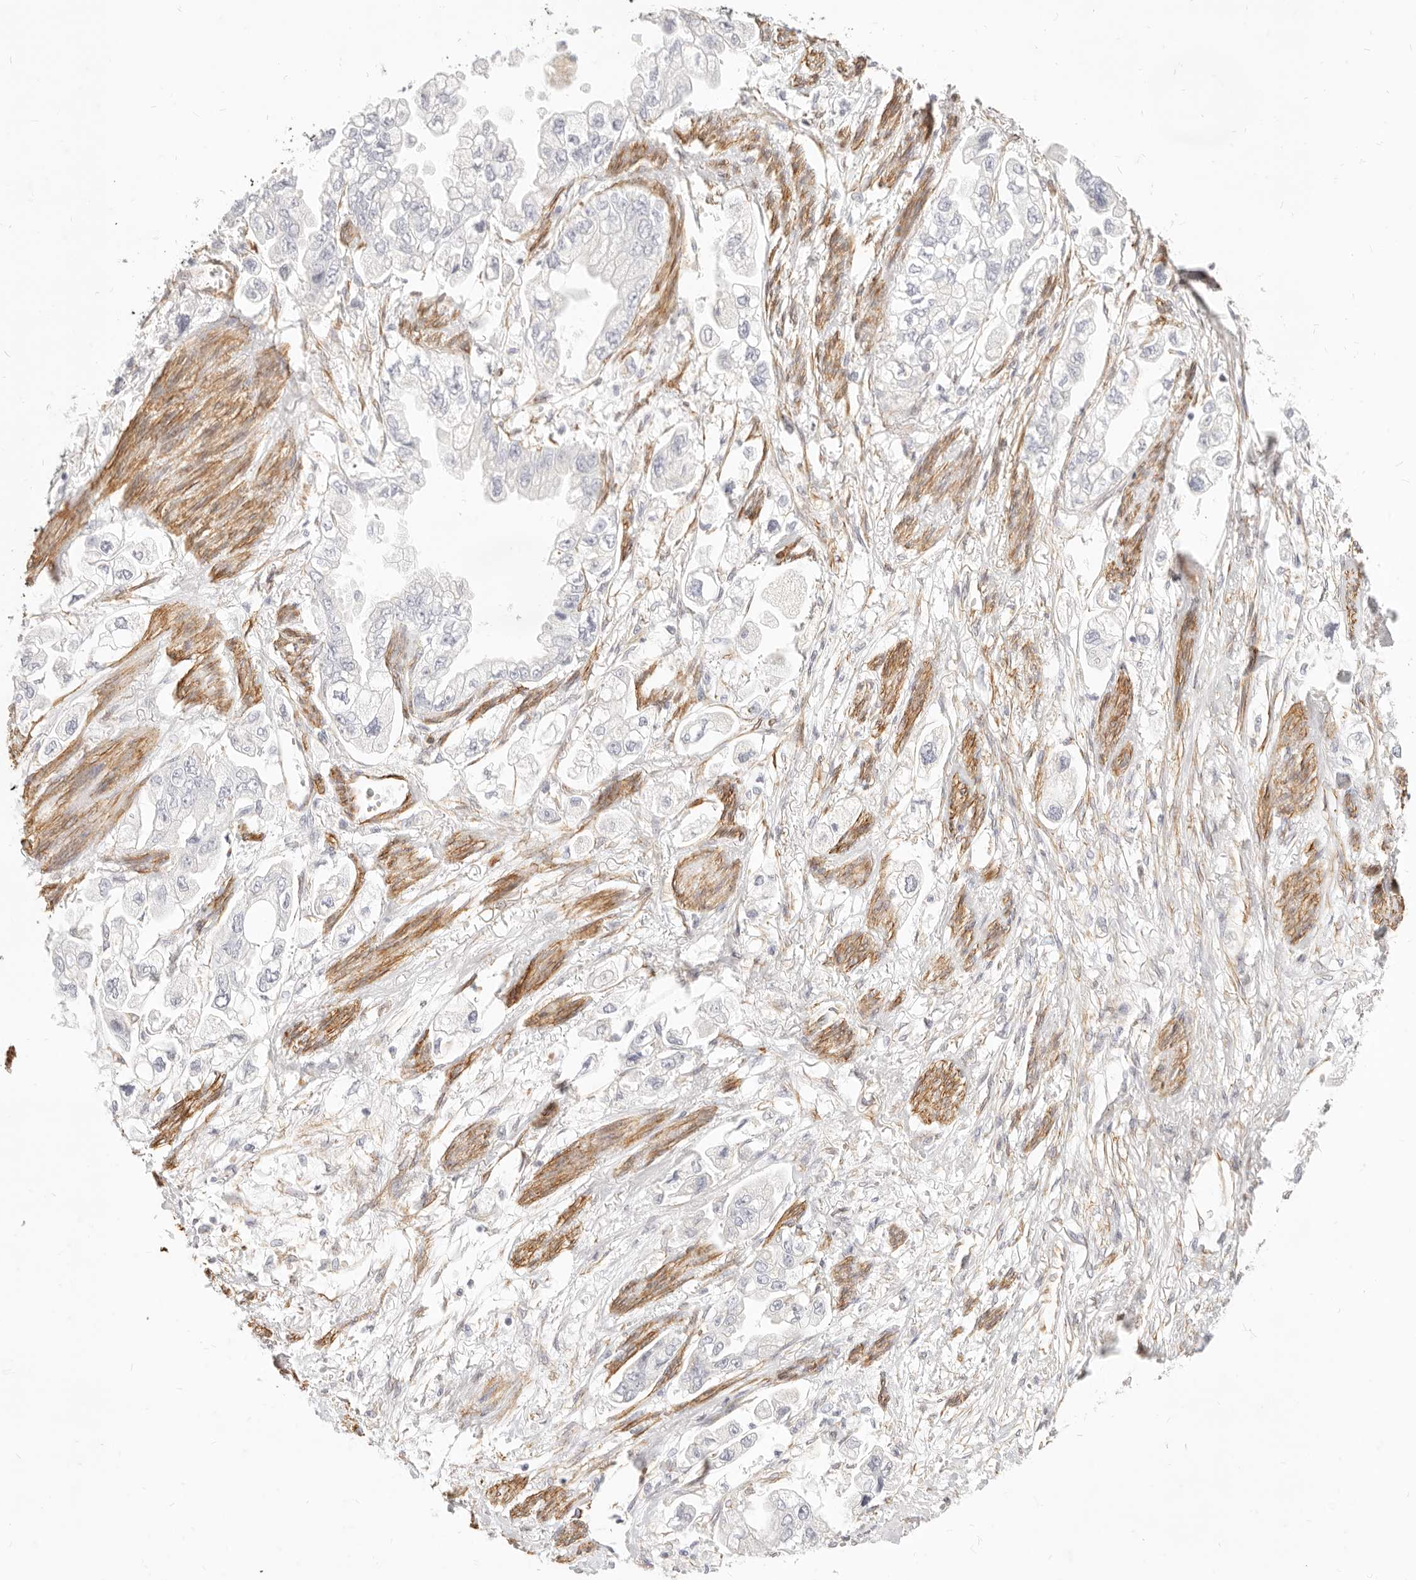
{"staining": {"intensity": "negative", "quantity": "none", "location": "none"}, "tissue": "stomach cancer", "cell_type": "Tumor cells", "image_type": "cancer", "snomed": [{"axis": "morphology", "description": "Adenocarcinoma, NOS"}, {"axis": "topography", "description": "Stomach"}], "caption": "High power microscopy micrograph of an immunohistochemistry (IHC) photomicrograph of stomach cancer, revealing no significant positivity in tumor cells.", "gene": "NUS1", "patient": {"sex": "male", "age": 62}}